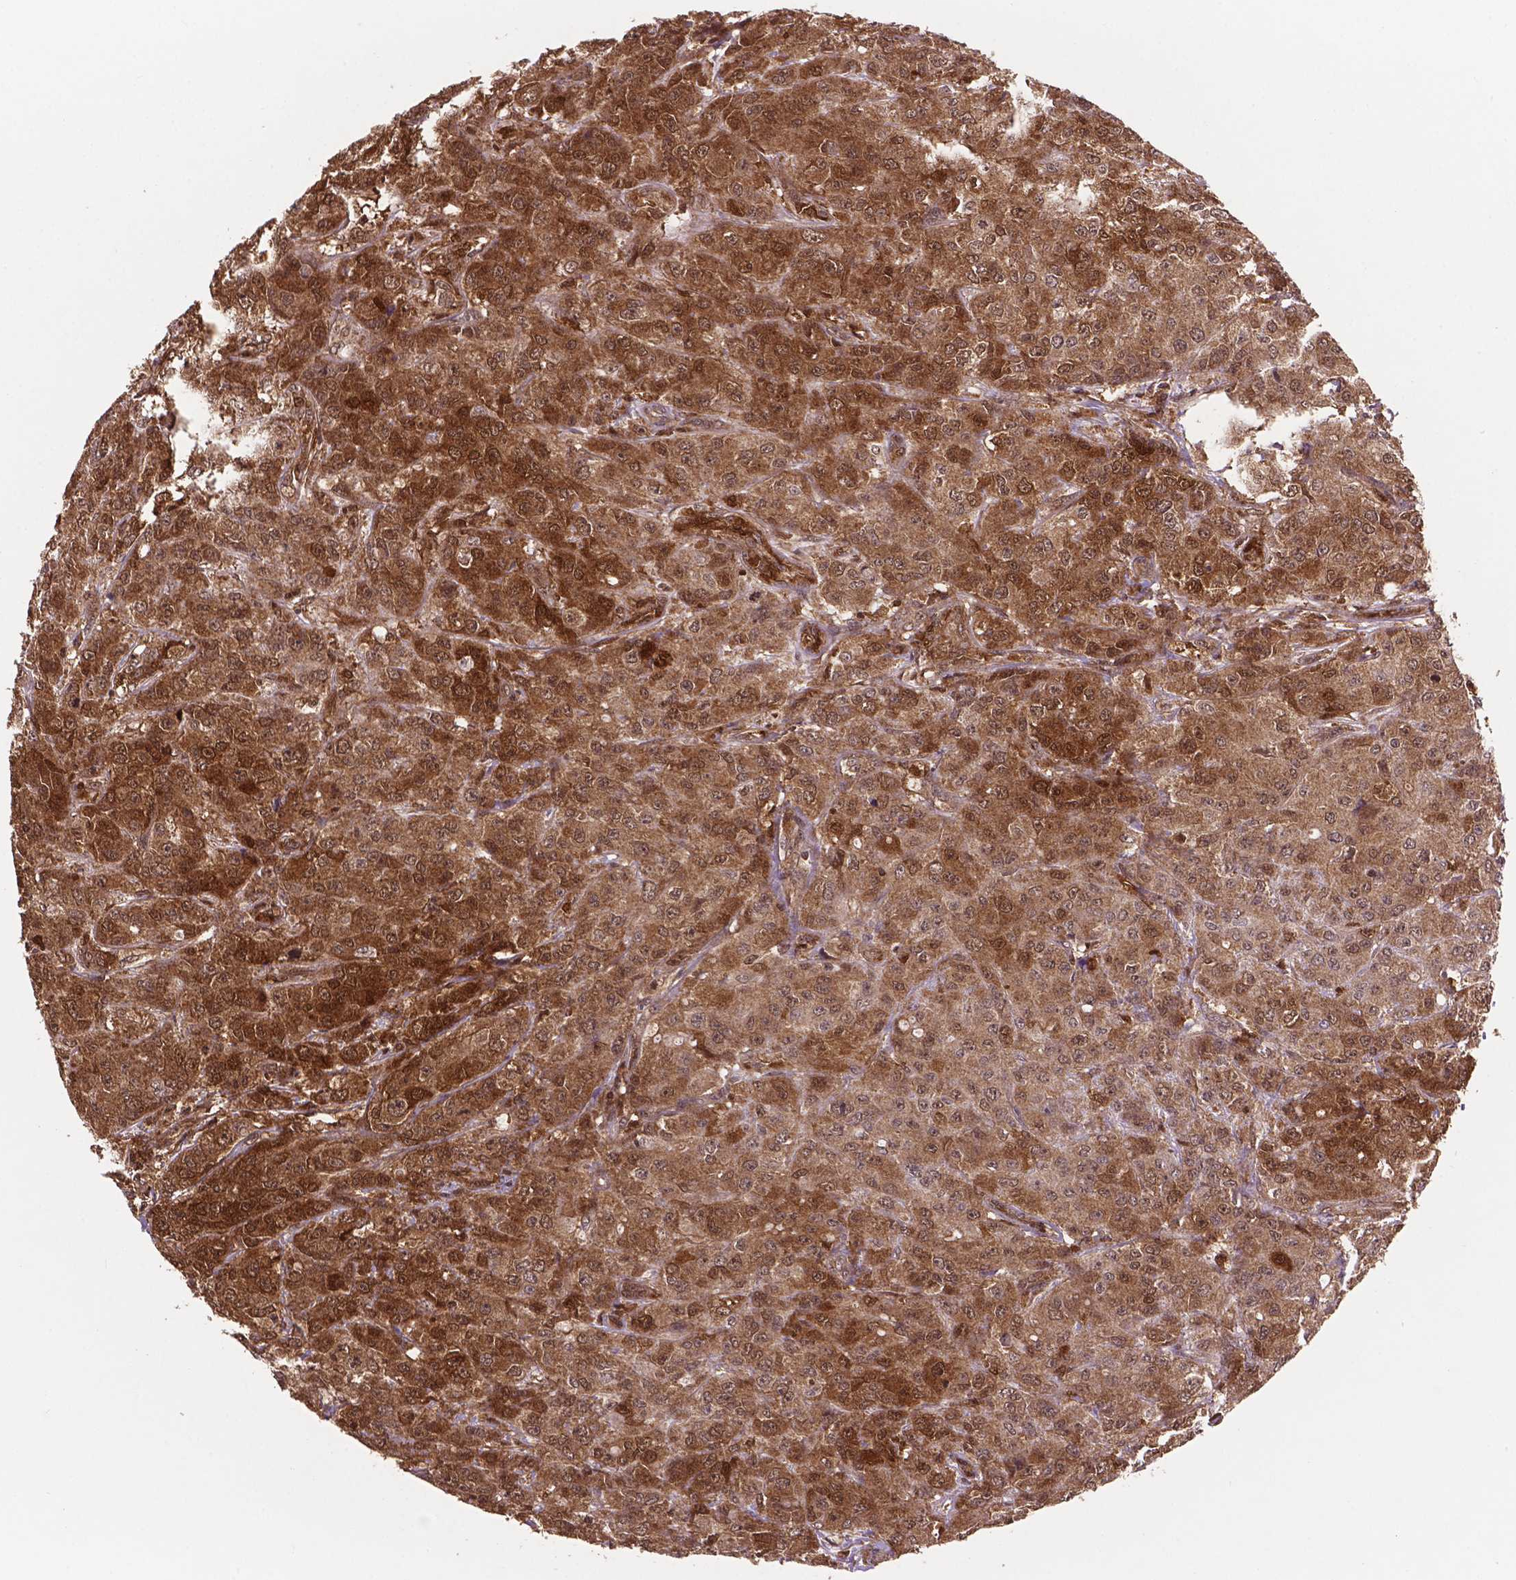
{"staining": {"intensity": "moderate", "quantity": ">75%", "location": "cytoplasmic/membranous,nuclear"}, "tissue": "breast cancer", "cell_type": "Tumor cells", "image_type": "cancer", "snomed": [{"axis": "morphology", "description": "Normal tissue, NOS"}, {"axis": "morphology", "description": "Duct carcinoma"}, {"axis": "topography", "description": "Breast"}], "caption": "Immunohistochemistry (IHC) (DAB) staining of intraductal carcinoma (breast) reveals moderate cytoplasmic/membranous and nuclear protein expression in approximately >75% of tumor cells.", "gene": "UBE2L6", "patient": {"sex": "female", "age": 43}}